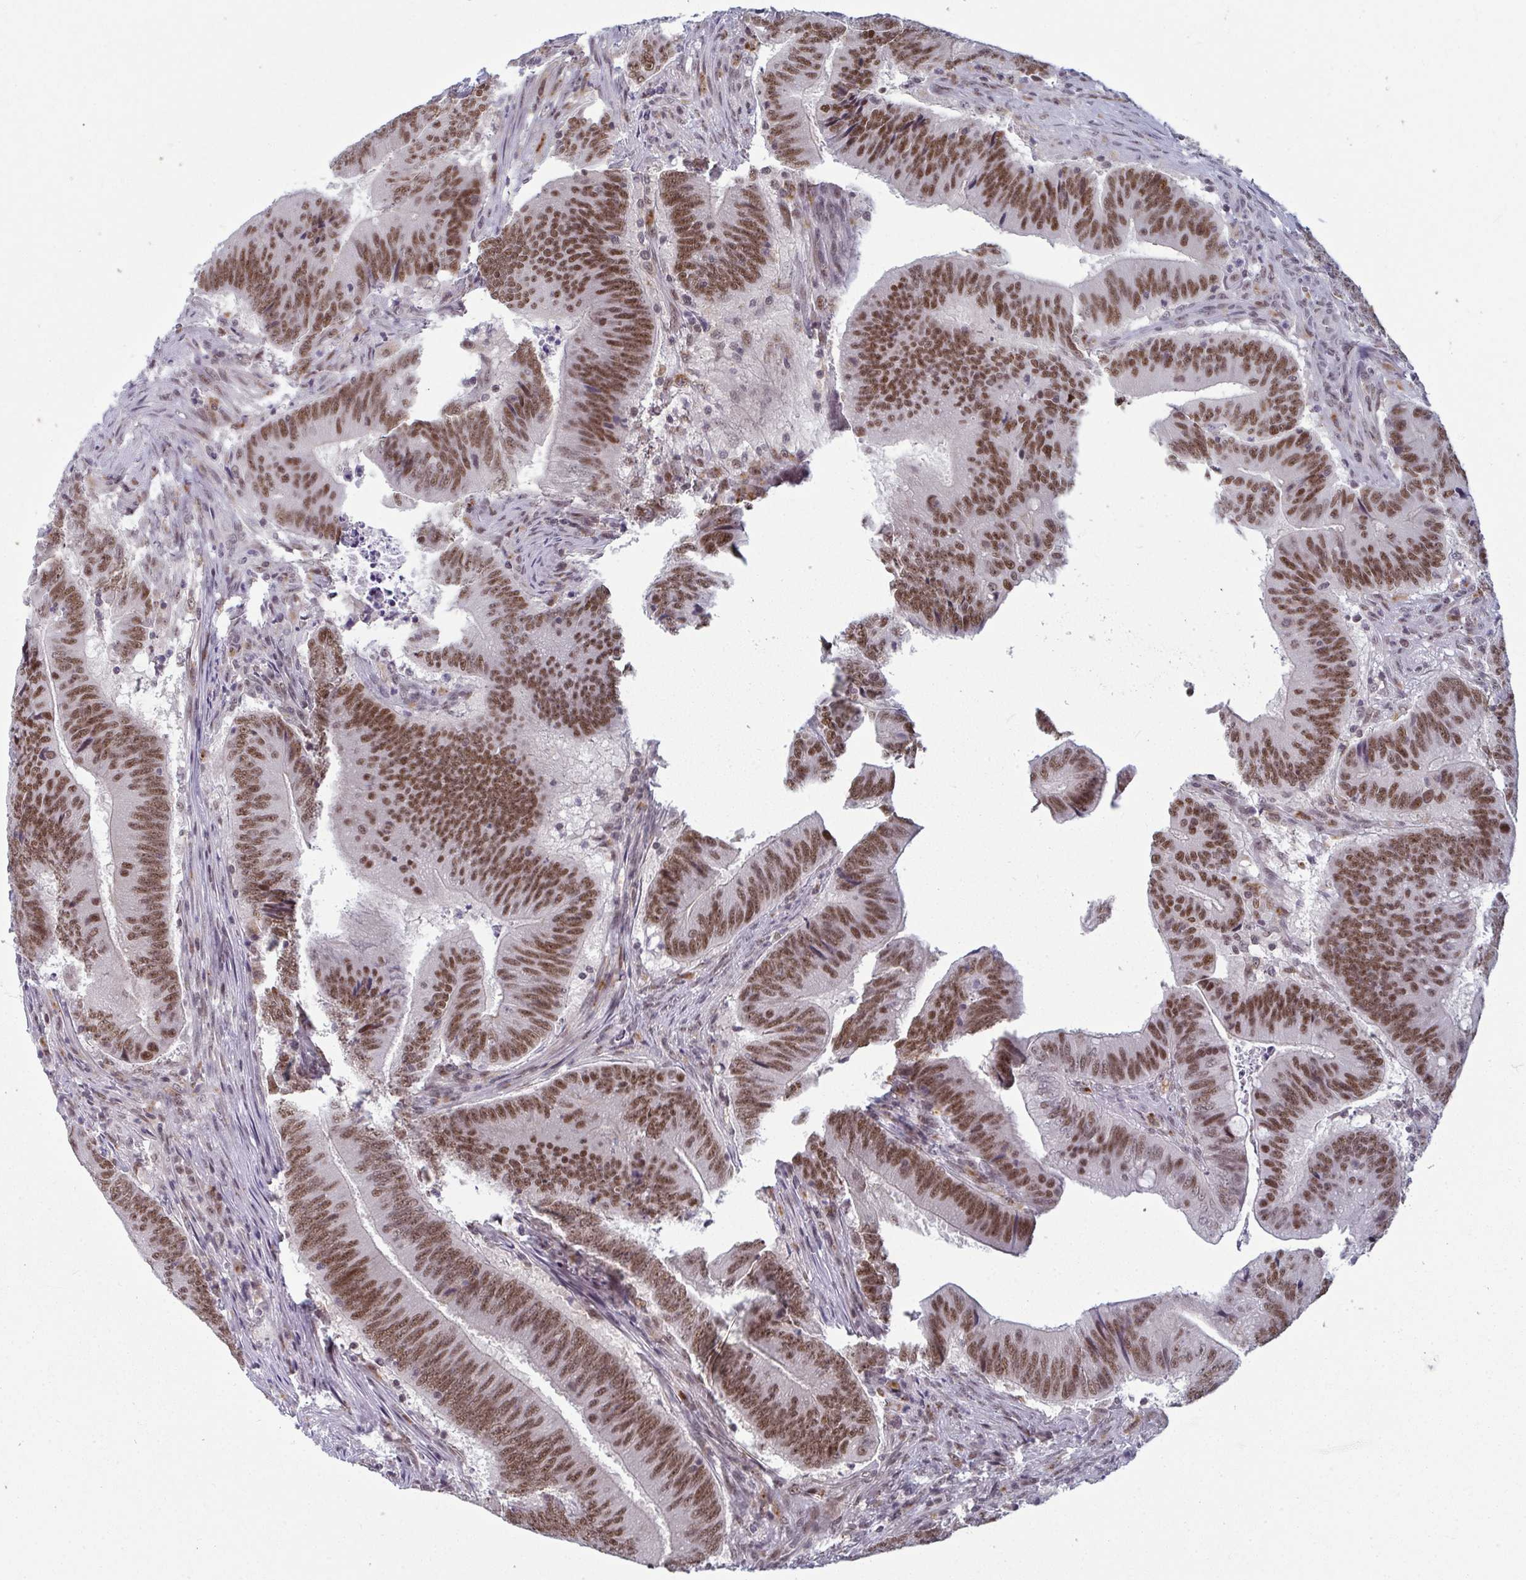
{"staining": {"intensity": "moderate", "quantity": ">75%", "location": "nuclear"}, "tissue": "colorectal cancer", "cell_type": "Tumor cells", "image_type": "cancer", "snomed": [{"axis": "morphology", "description": "Adenocarcinoma, NOS"}, {"axis": "topography", "description": "Colon"}], "caption": "The histopathology image displays immunohistochemical staining of colorectal cancer. There is moderate nuclear expression is present in about >75% of tumor cells.", "gene": "ATF1", "patient": {"sex": "female", "age": 87}}